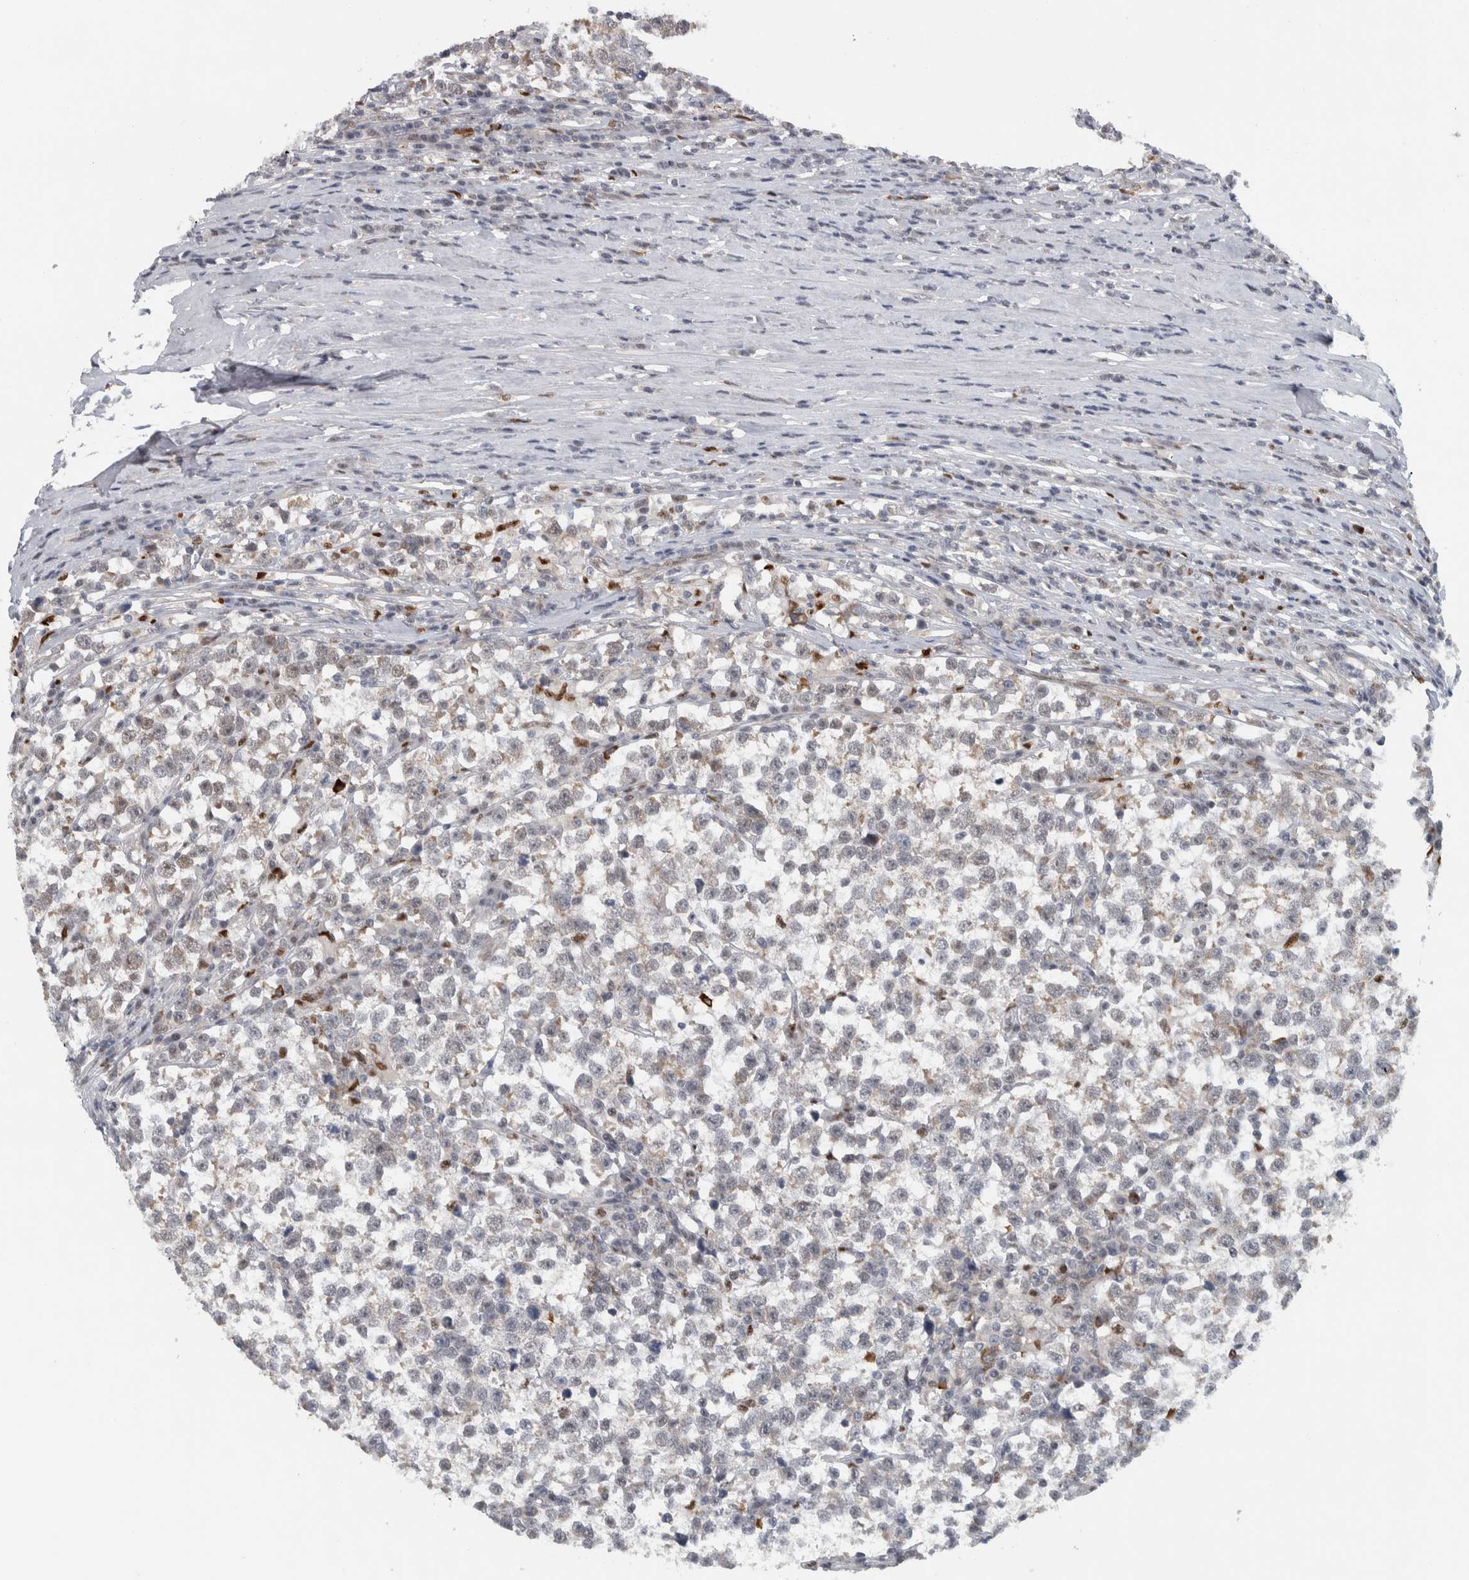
{"staining": {"intensity": "negative", "quantity": "none", "location": "none"}, "tissue": "testis cancer", "cell_type": "Tumor cells", "image_type": "cancer", "snomed": [{"axis": "morphology", "description": "Normal tissue, NOS"}, {"axis": "morphology", "description": "Seminoma, NOS"}, {"axis": "topography", "description": "Testis"}], "caption": "A histopathology image of human seminoma (testis) is negative for staining in tumor cells.", "gene": "ADPRM", "patient": {"sex": "male", "age": 43}}